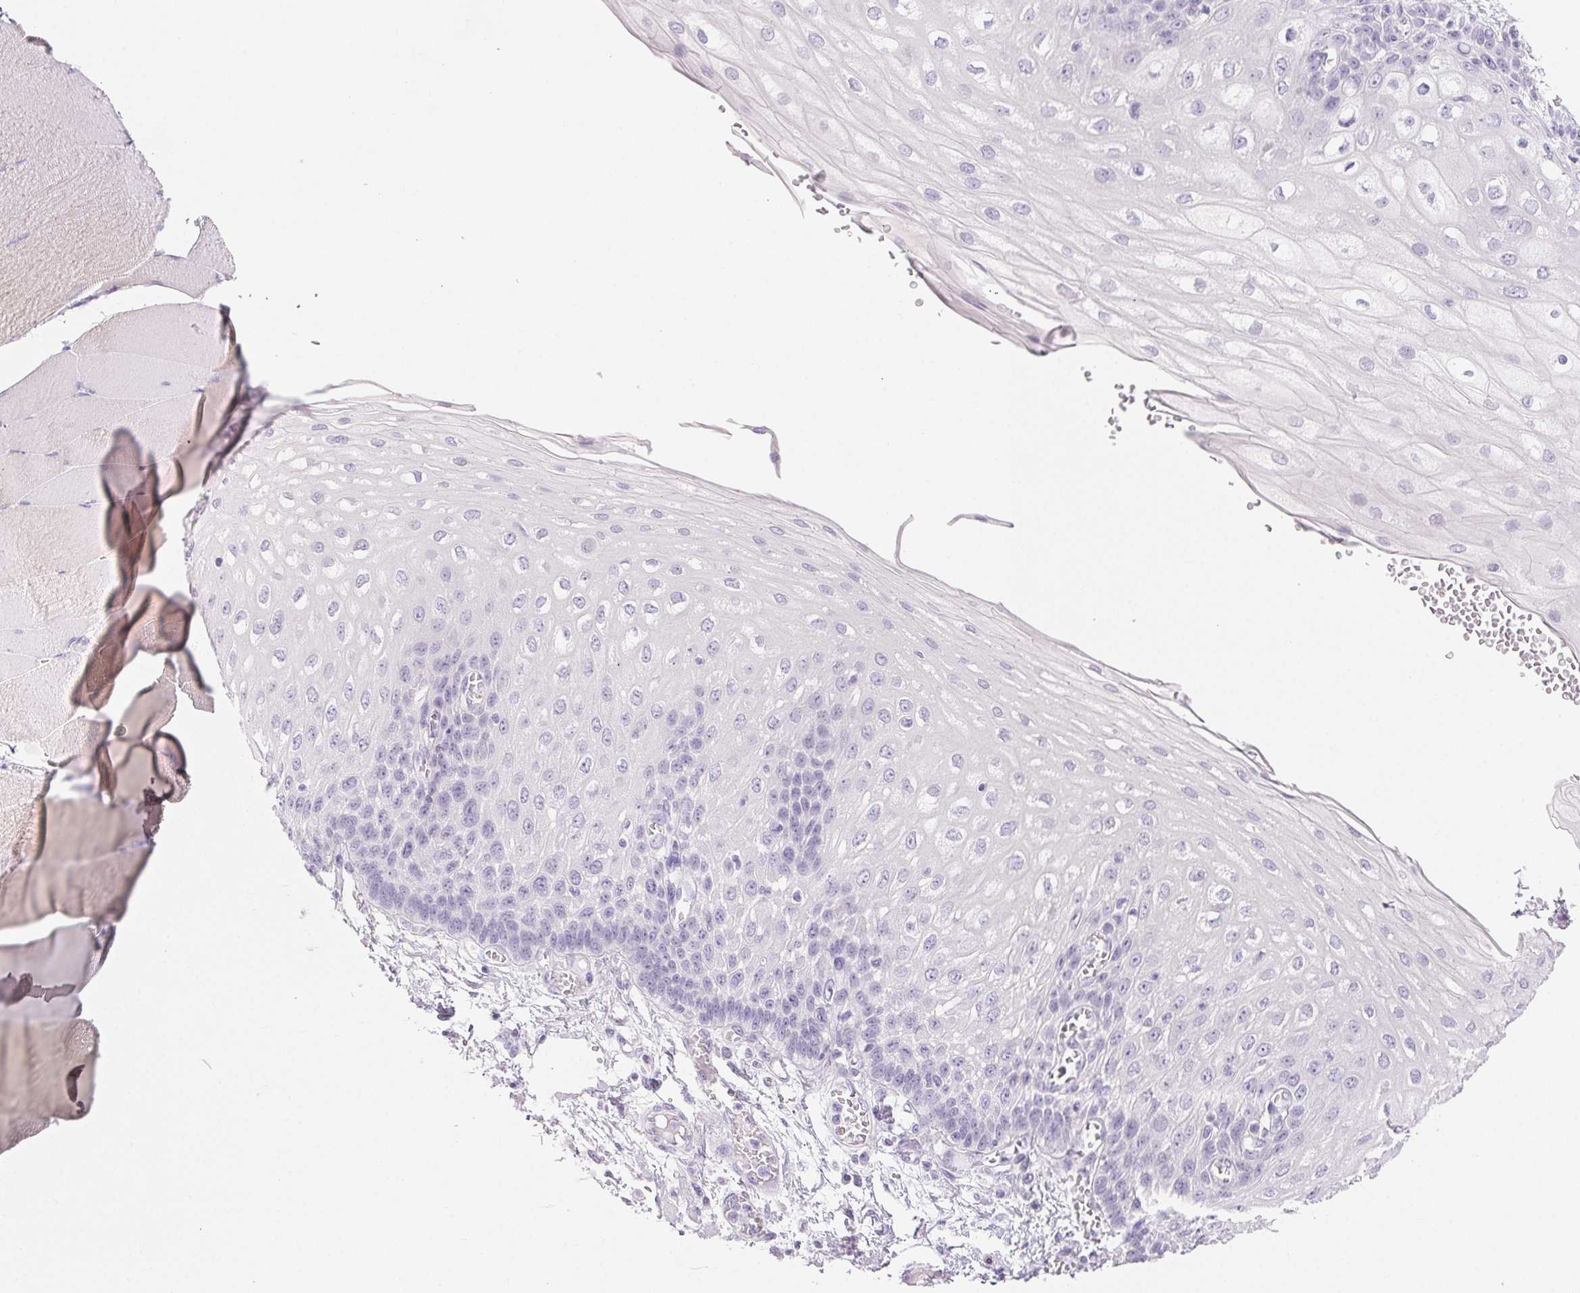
{"staining": {"intensity": "negative", "quantity": "none", "location": "none"}, "tissue": "esophagus", "cell_type": "Squamous epithelial cells", "image_type": "normal", "snomed": [{"axis": "morphology", "description": "Normal tissue, NOS"}, {"axis": "morphology", "description": "Adenocarcinoma, NOS"}, {"axis": "topography", "description": "Esophagus"}], "caption": "An IHC photomicrograph of normal esophagus is shown. There is no staining in squamous epithelial cells of esophagus. (Brightfield microscopy of DAB (3,3'-diaminobenzidine) IHC at high magnification).", "gene": "SPACA5B", "patient": {"sex": "male", "age": 81}}